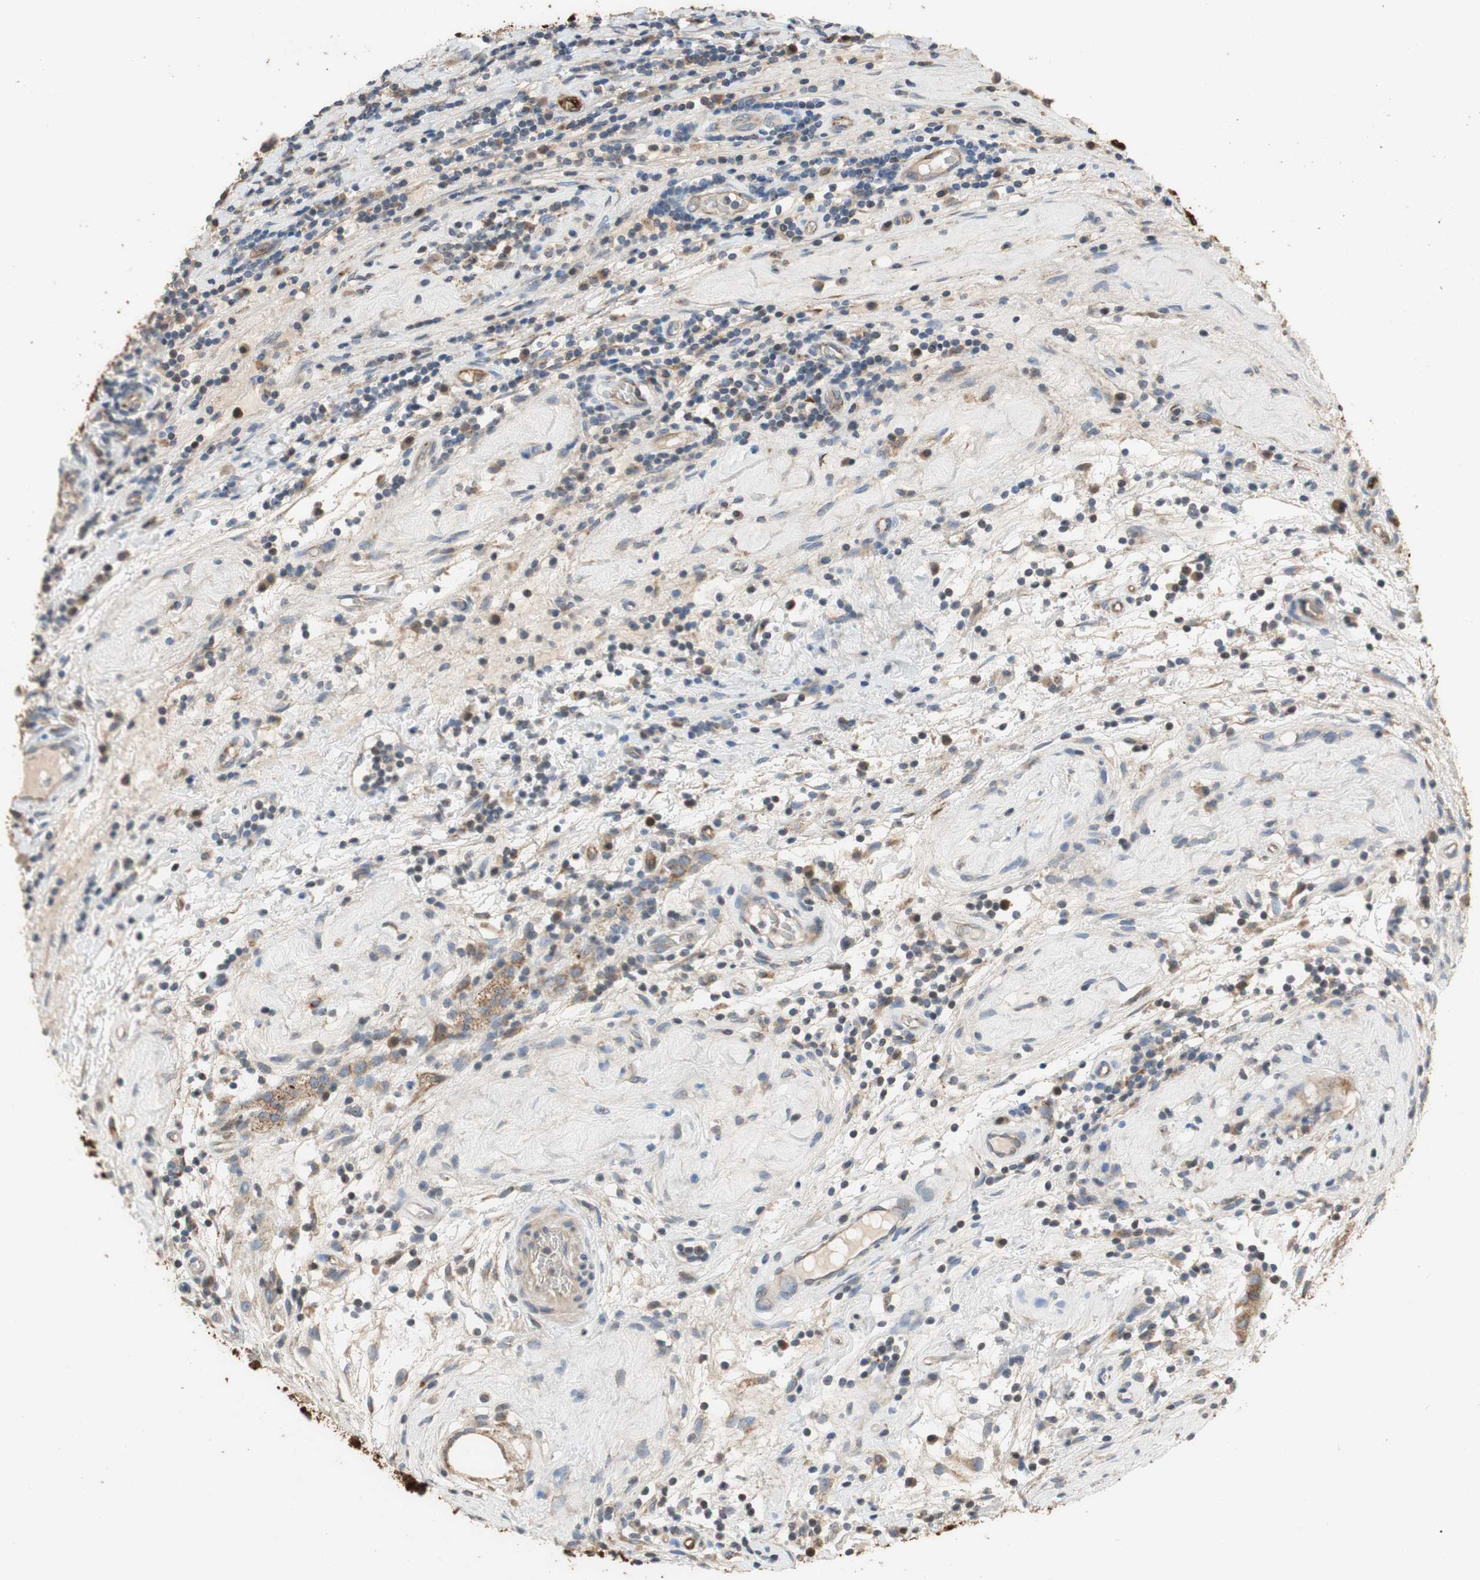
{"staining": {"intensity": "strong", "quantity": ">75%", "location": "cytoplasmic/membranous"}, "tissue": "testis cancer", "cell_type": "Tumor cells", "image_type": "cancer", "snomed": [{"axis": "morphology", "description": "Seminoma, NOS"}, {"axis": "topography", "description": "Testis"}], "caption": "About >75% of tumor cells in human testis cancer display strong cytoplasmic/membranous protein positivity as visualized by brown immunohistochemical staining.", "gene": "ALPL", "patient": {"sex": "male", "age": 43}}